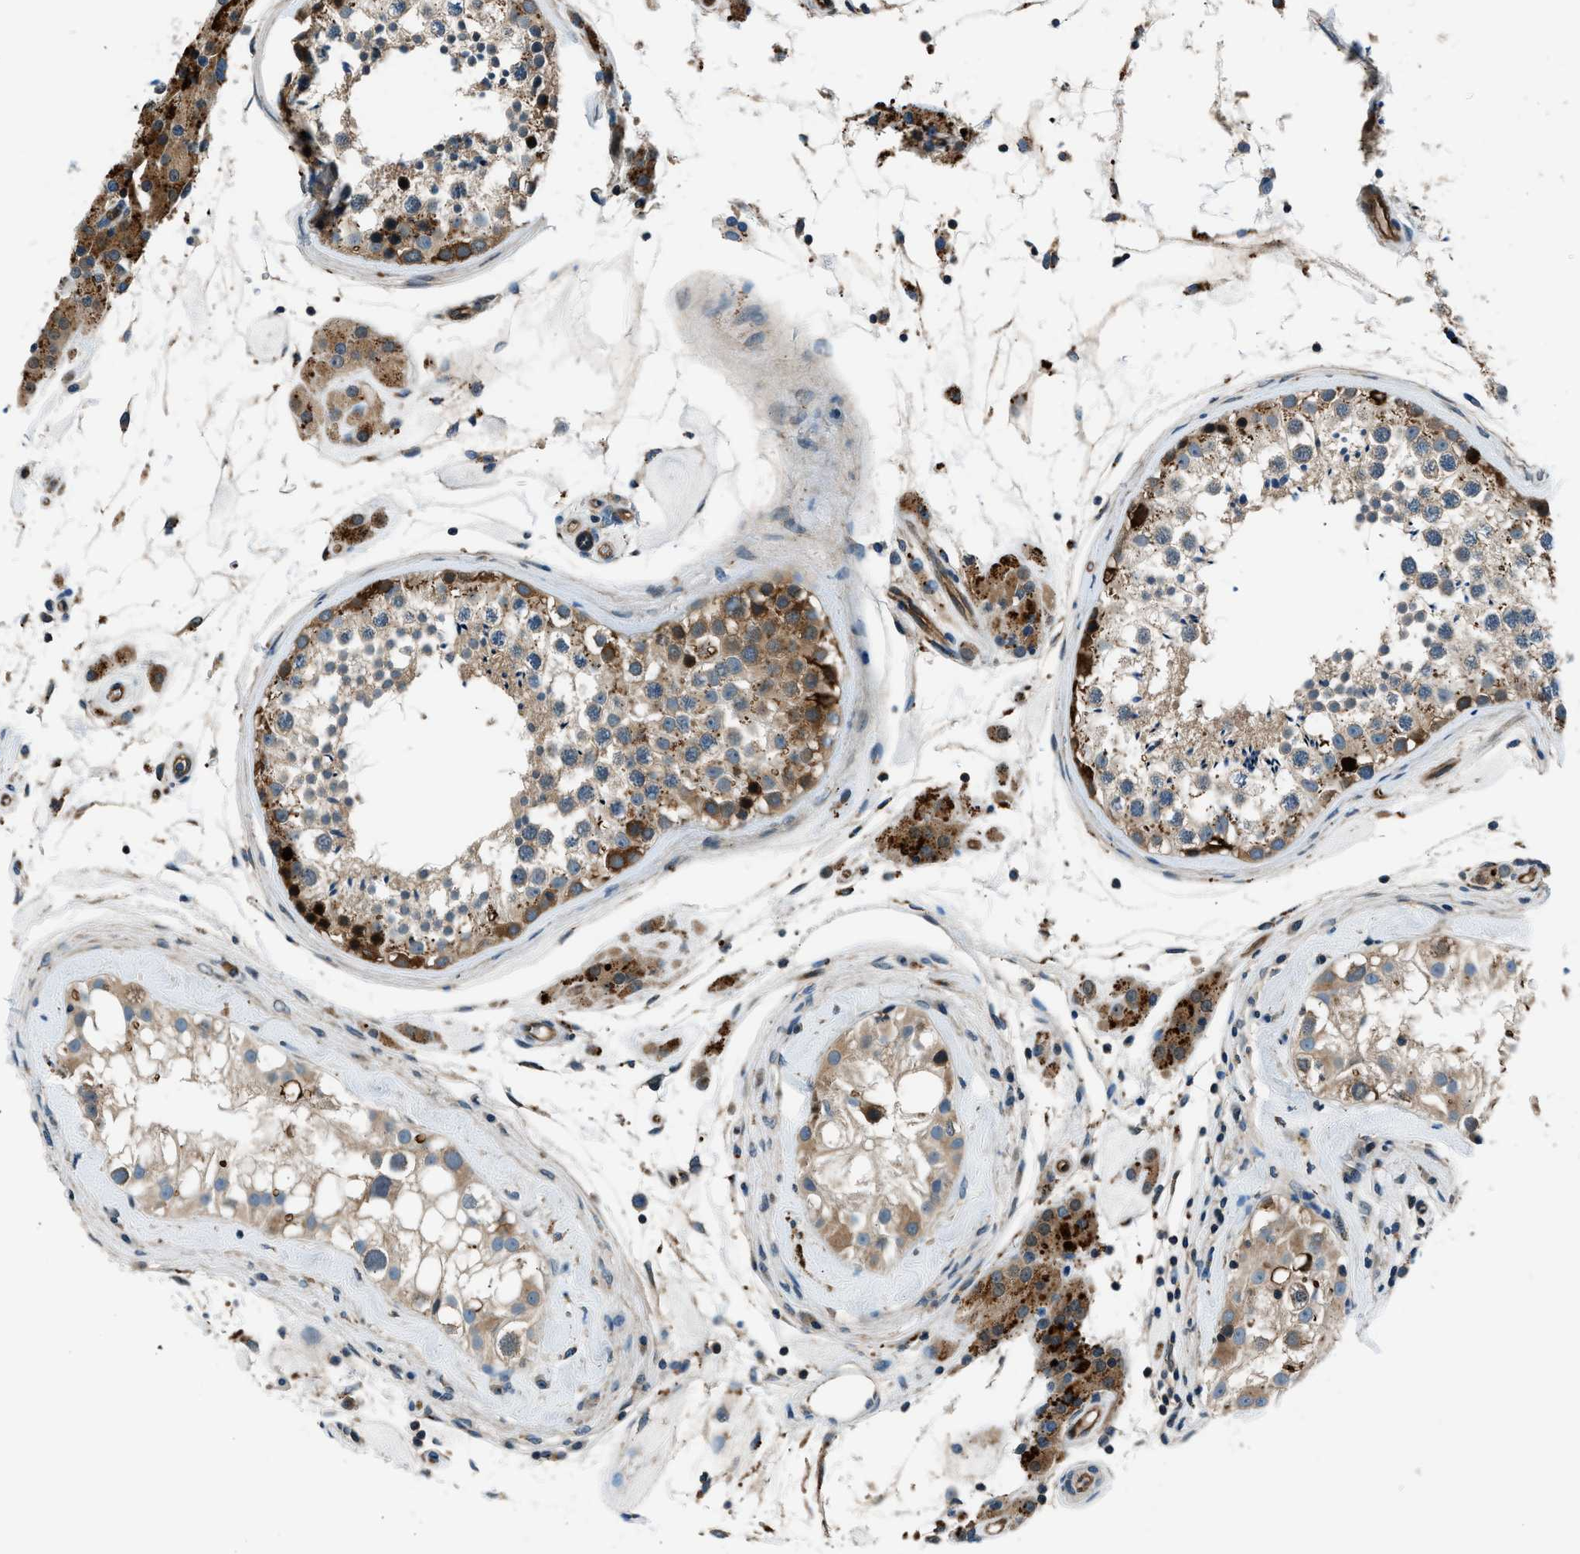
{"staining": {"intensity": "moderate", "quantity": ">75%", "location": "cytoplasmic/membranous"}, "tissue": "testis", "cell_type": "Cells in seminiferous ducts", "image_type": "normal", "snomed": [{"axis": "morphology", "description": "Normal tissue, NOS"}, {"axis": "topography", "description": "Testis"}], "caption": "High-magnification brightfield microscopy of benign testis stained with DAB (3,3'-diaminobenzidine) (brown) and counterstained with hematoxylin (blue). cells in seminiferous ducts exhibit moderate cytoplasmic/membranous staining is seen in approximately>75% of cells.", "gene": "SLC19A2", "patient": {"sex": "male", "age": 46}}